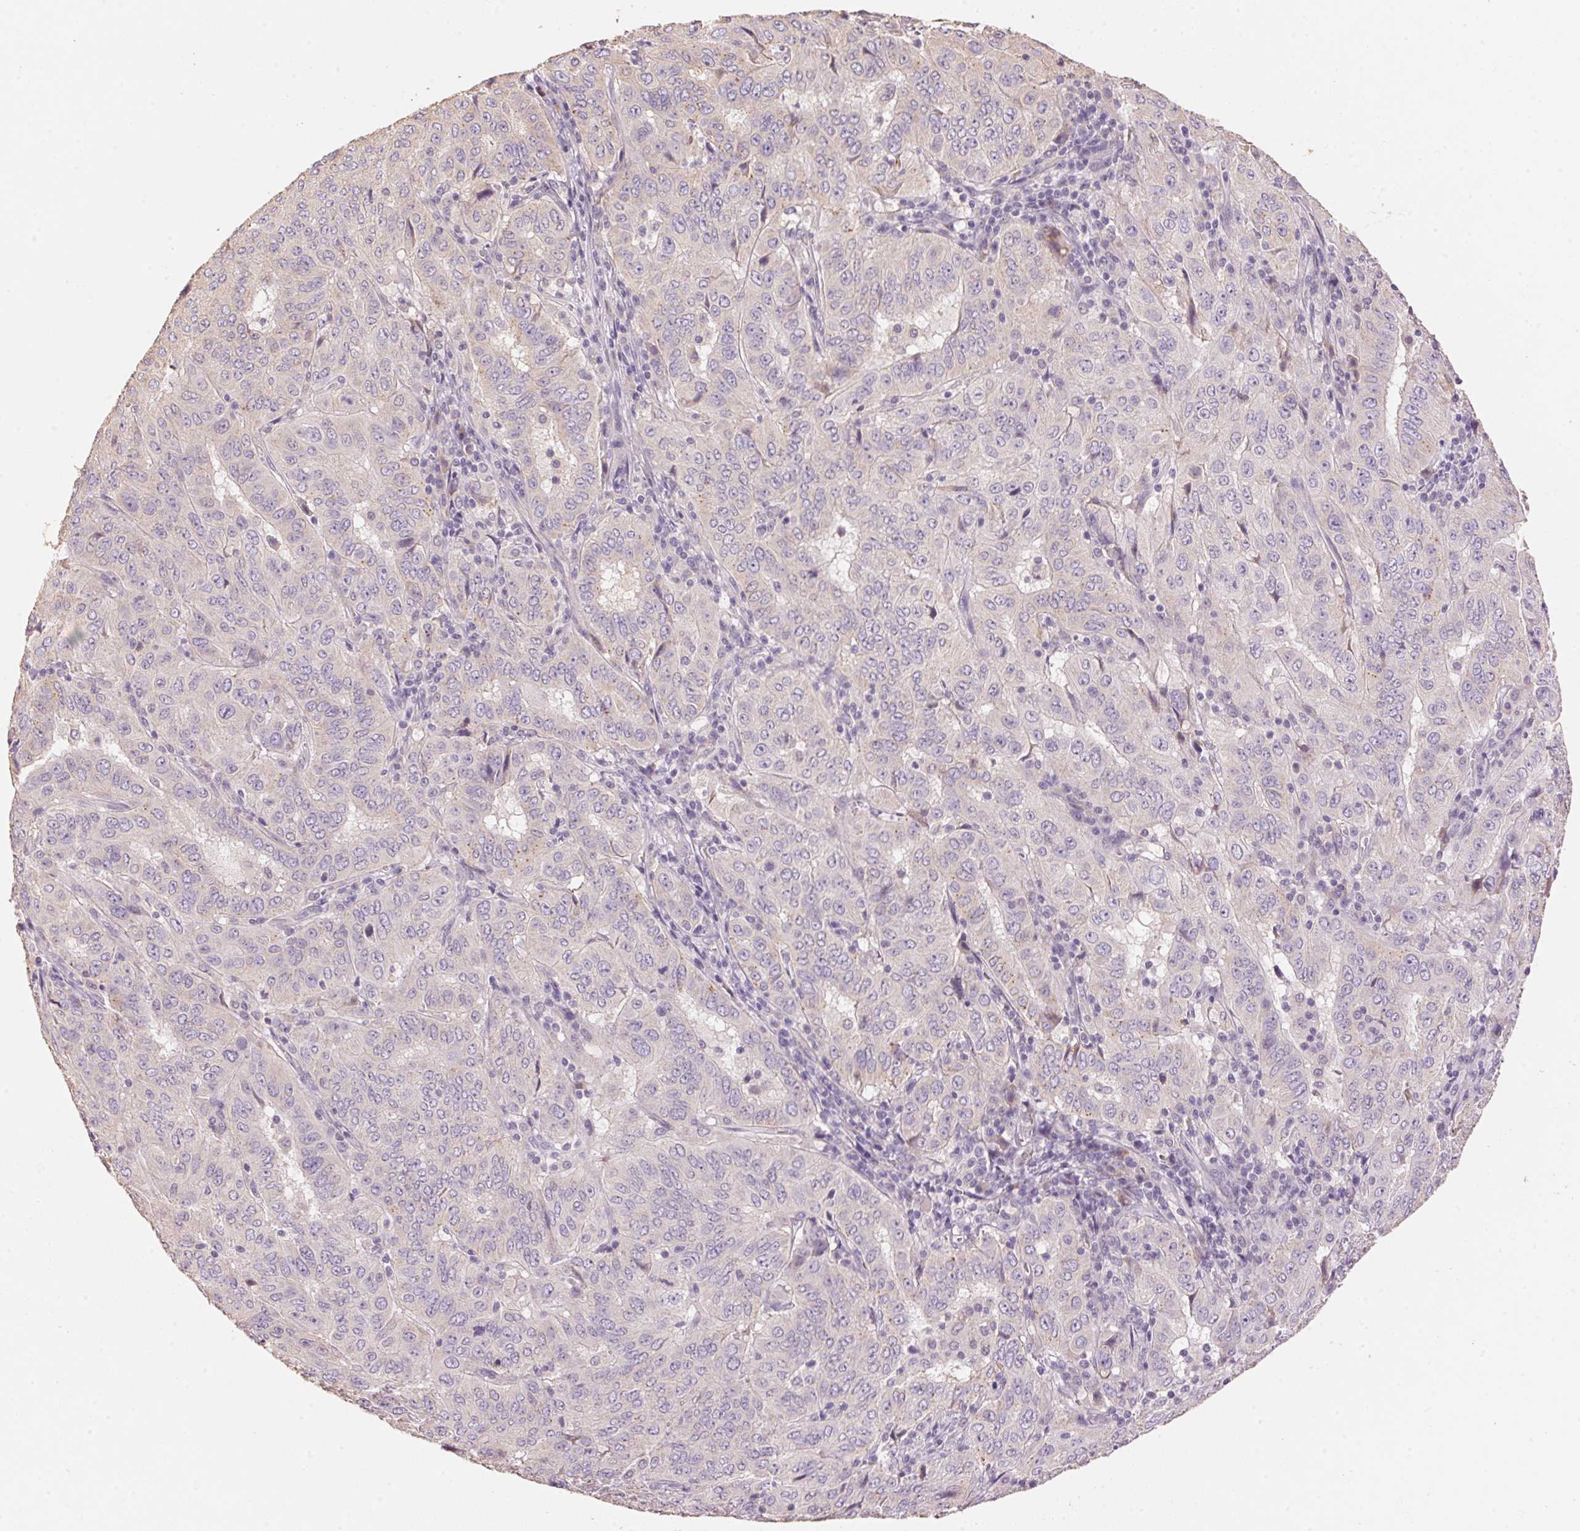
{"staining": {"intensity": "negative", "quantity": "none", "location": "none"}, "tissue": "pancreatic cancer", "cell_type": "Tumor cells", "image_type": "cancer", "snomed": [{"axis": "morphology", "description": "Adenocarcinoma, NOS"}, {"axis": "topography", "description": "Pancreas"}], "caption": "DAB immunohistochemical staining of human adenocarcinoma (pancreatic) displays no significant positivity in tumor cells.", "gene": "LYZL6", "patient": {"sex": "male", "age": 63}}